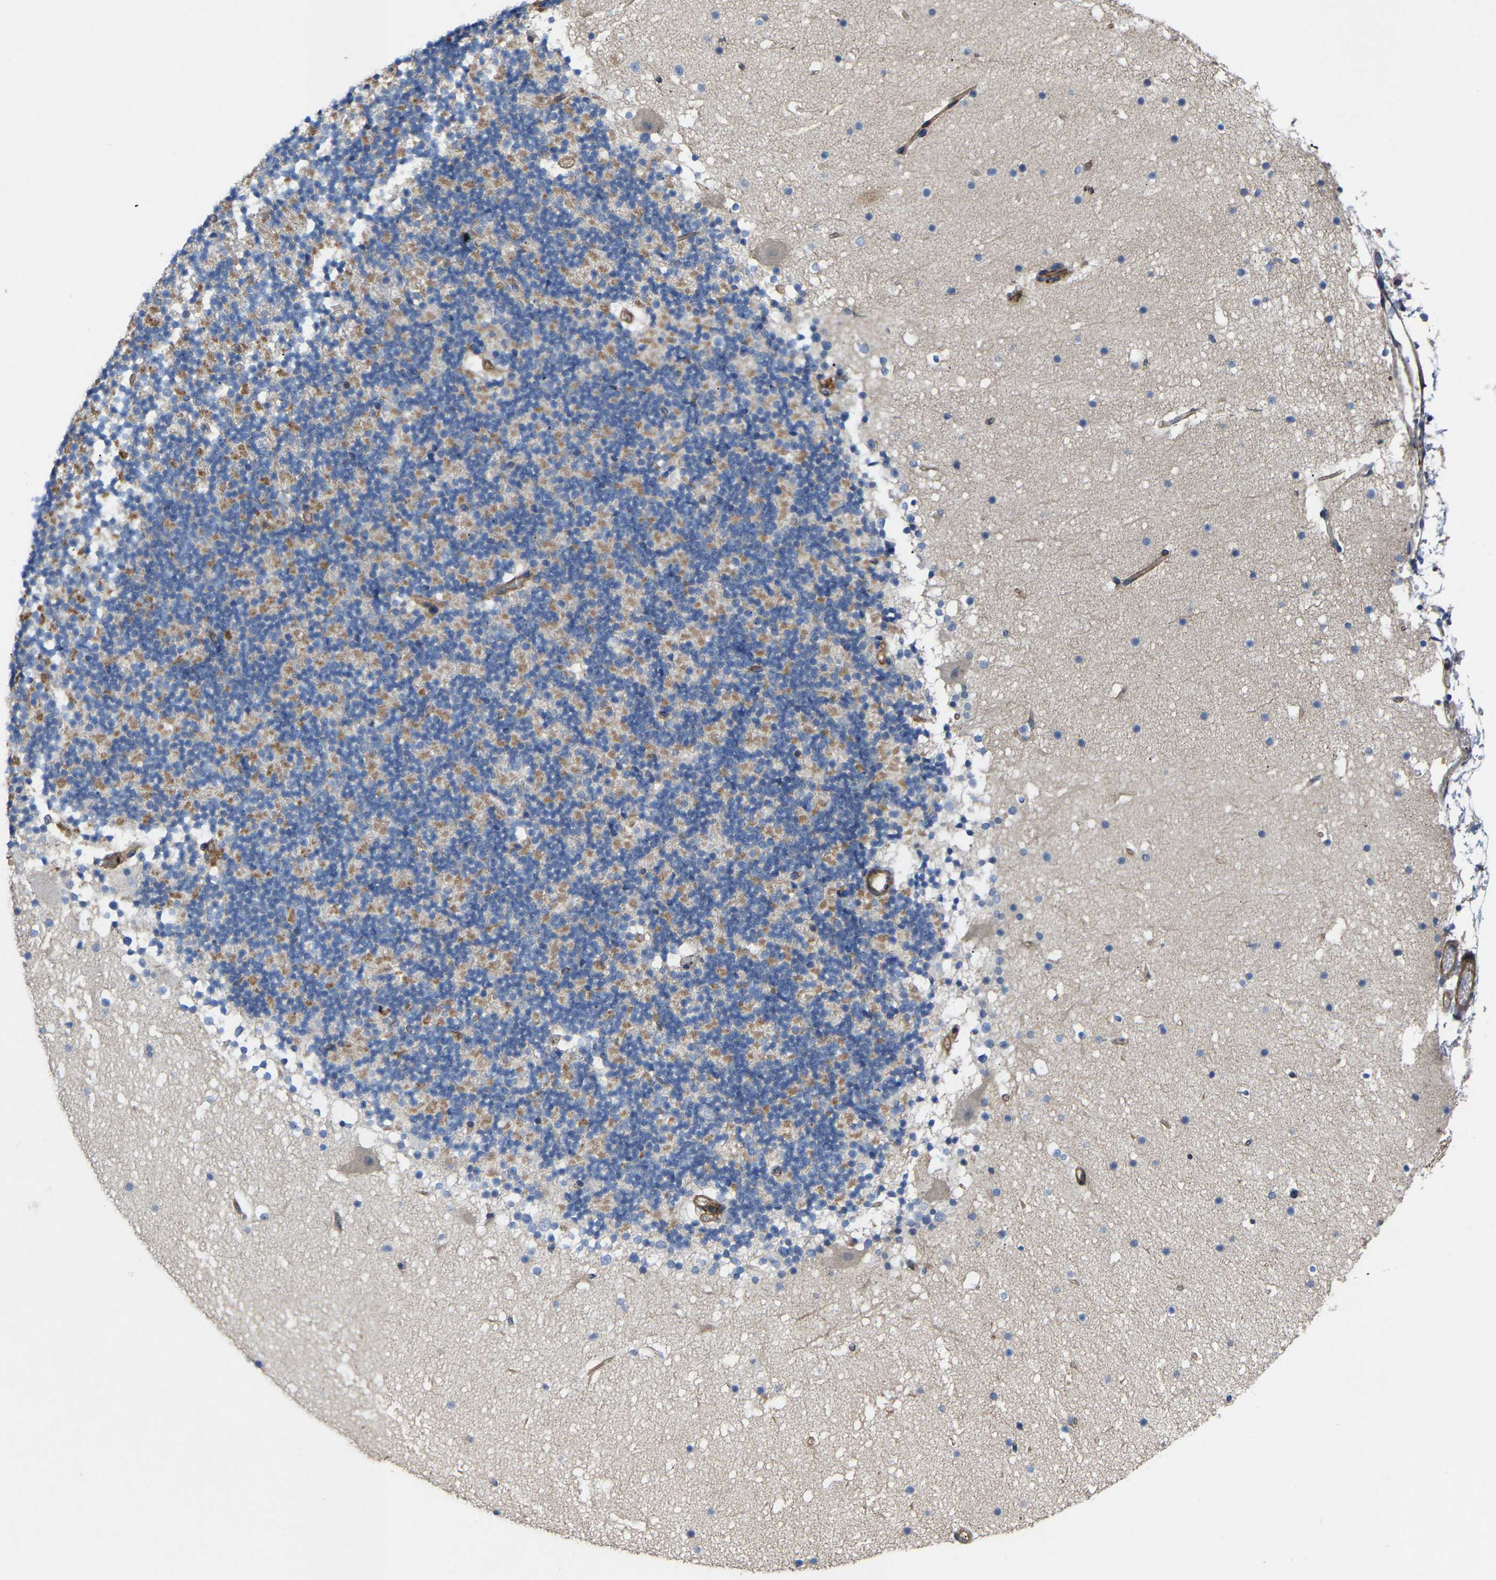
{"staining": {"intensity": "moderate", "quantity": "25%-75%", "location": "cytoplasmic/membranous"}, "tissue": "cerebellum", "cell_type": "Cells in granular layer", "image_type": "normal", "snomed": [{"axis": "morphology", "description": "Normal tissue, NOS"}, {"axis": "topography", "description": "Cerebellum"}], "caption": "High-power microscopy captured an immunohistochemistry image of normal cerebellum, revealing moderate cytoplasmic/membranous staining in about 25%-75% of cells in granular layer.", "gene": "TOR1B", "patient": {"sex": "male", "age": 57}}